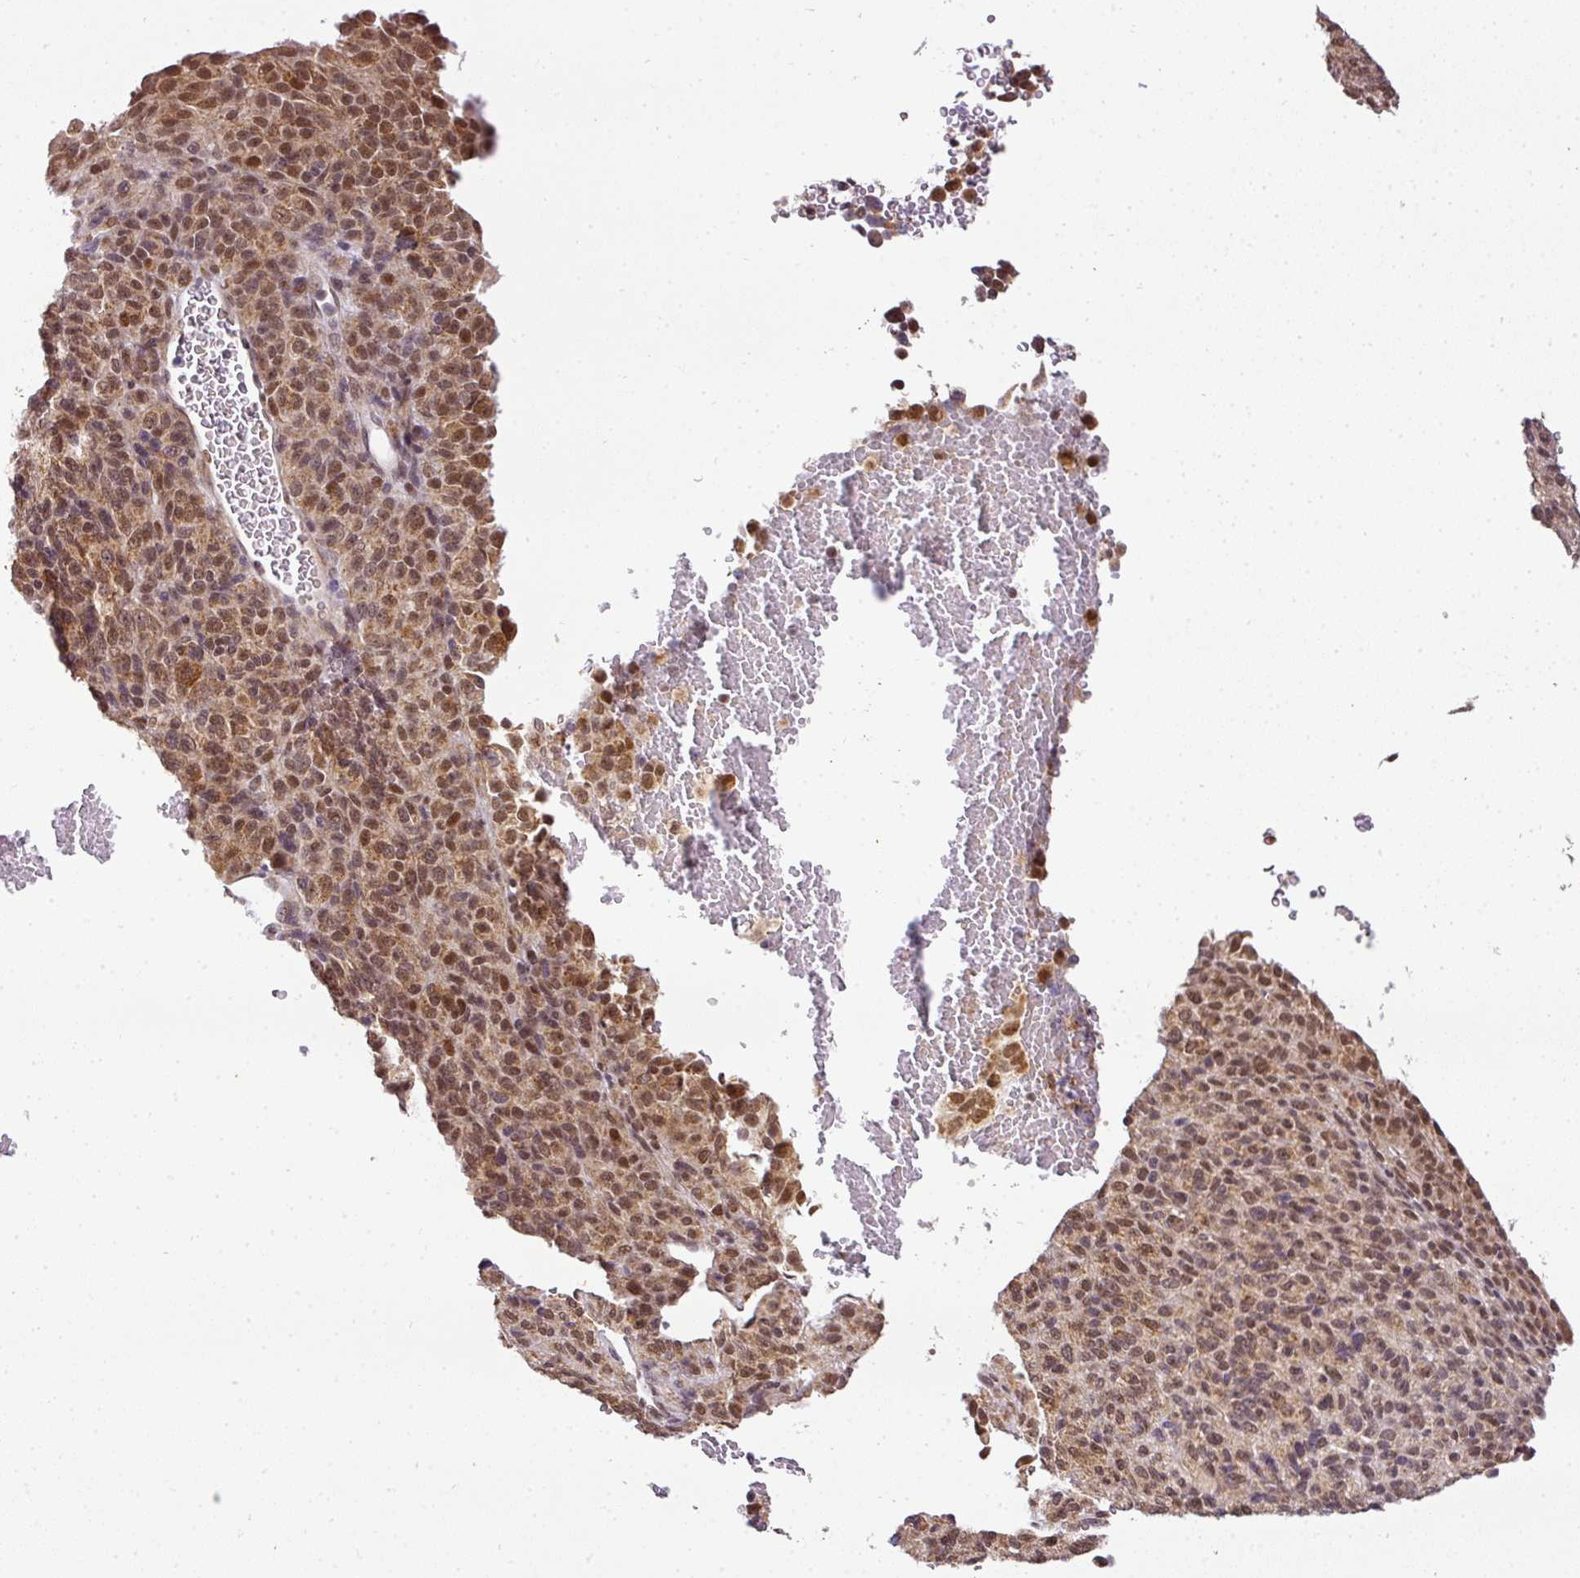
{"staining": {"intensity": "moderate", "quantity": ">75%", "location": "cytoplasmic/membranous,nuclear"}, "tissue": "melanoma", "cell_type": "Tumor cells", "image_type": "cancer", "snomed": [{"axis": "morphology", "description": "Malignant melanoma, Metastatic site"}, {"axis": "topography", "description": "Brain"}], "caption": "The histopathology image shows staining of melanoma, revealing moderate cytoplasmic/membranous and nuclear protein positivity (brown color) within tumor cells.", "gene": "C1orf226", "patient": {"sex": "female", "age": 56}}